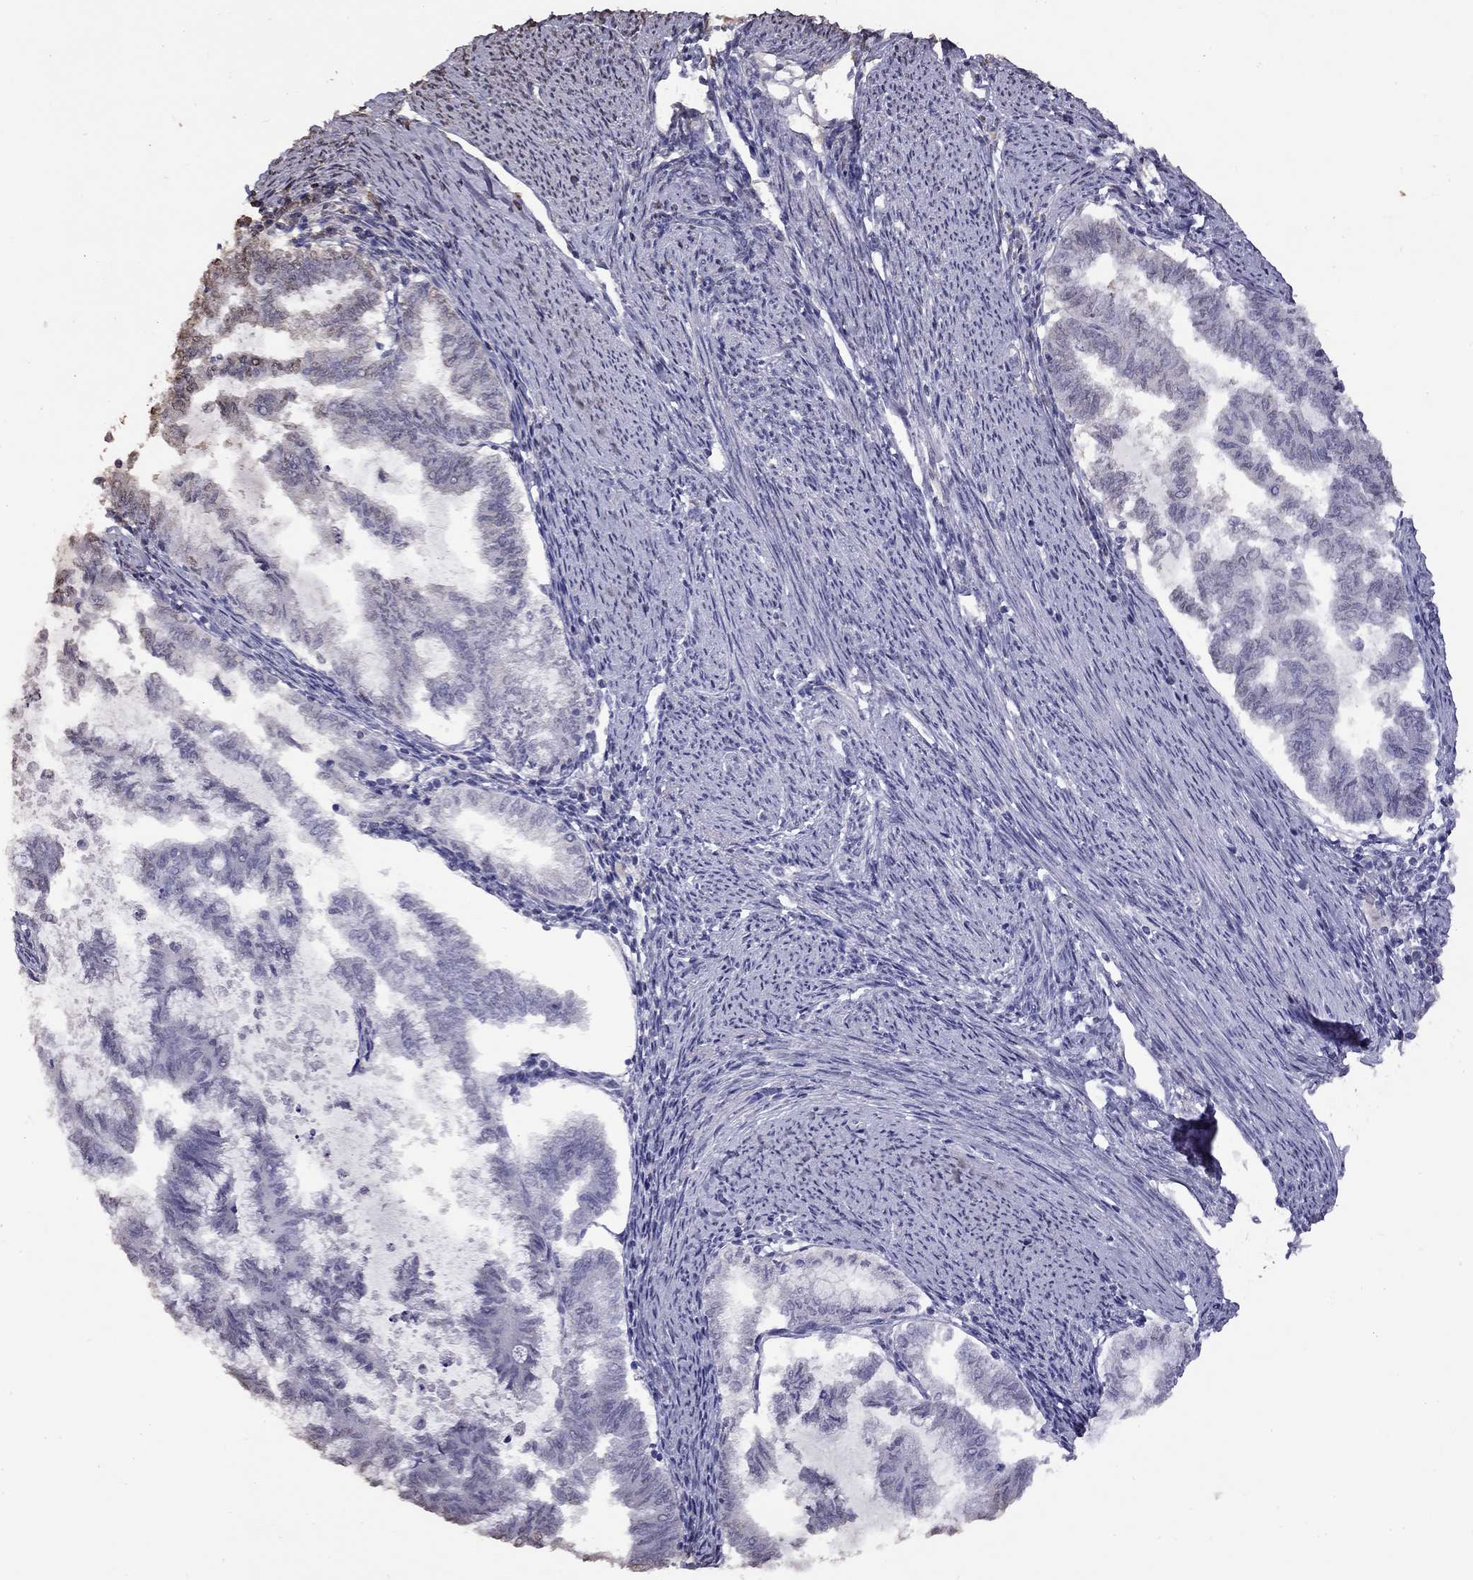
{"staining": {"intensity": "negative", "quantity": "none", "location": "none"}, "tissue": "endometrial cancer", "cell_type": "Tumor cells", "image_type": "cancer", "snomed": [{"axis": "morphology", "description": "Adenocarcinoma, NOS"}, {"axis": "topography", "description": "Endometrium"}], "caption": "Tumor cells show no significant protein expression in endometrial adenocarcinoma.", "gene": "SUN3", "patient": {"sex": "female", "age": 79}}